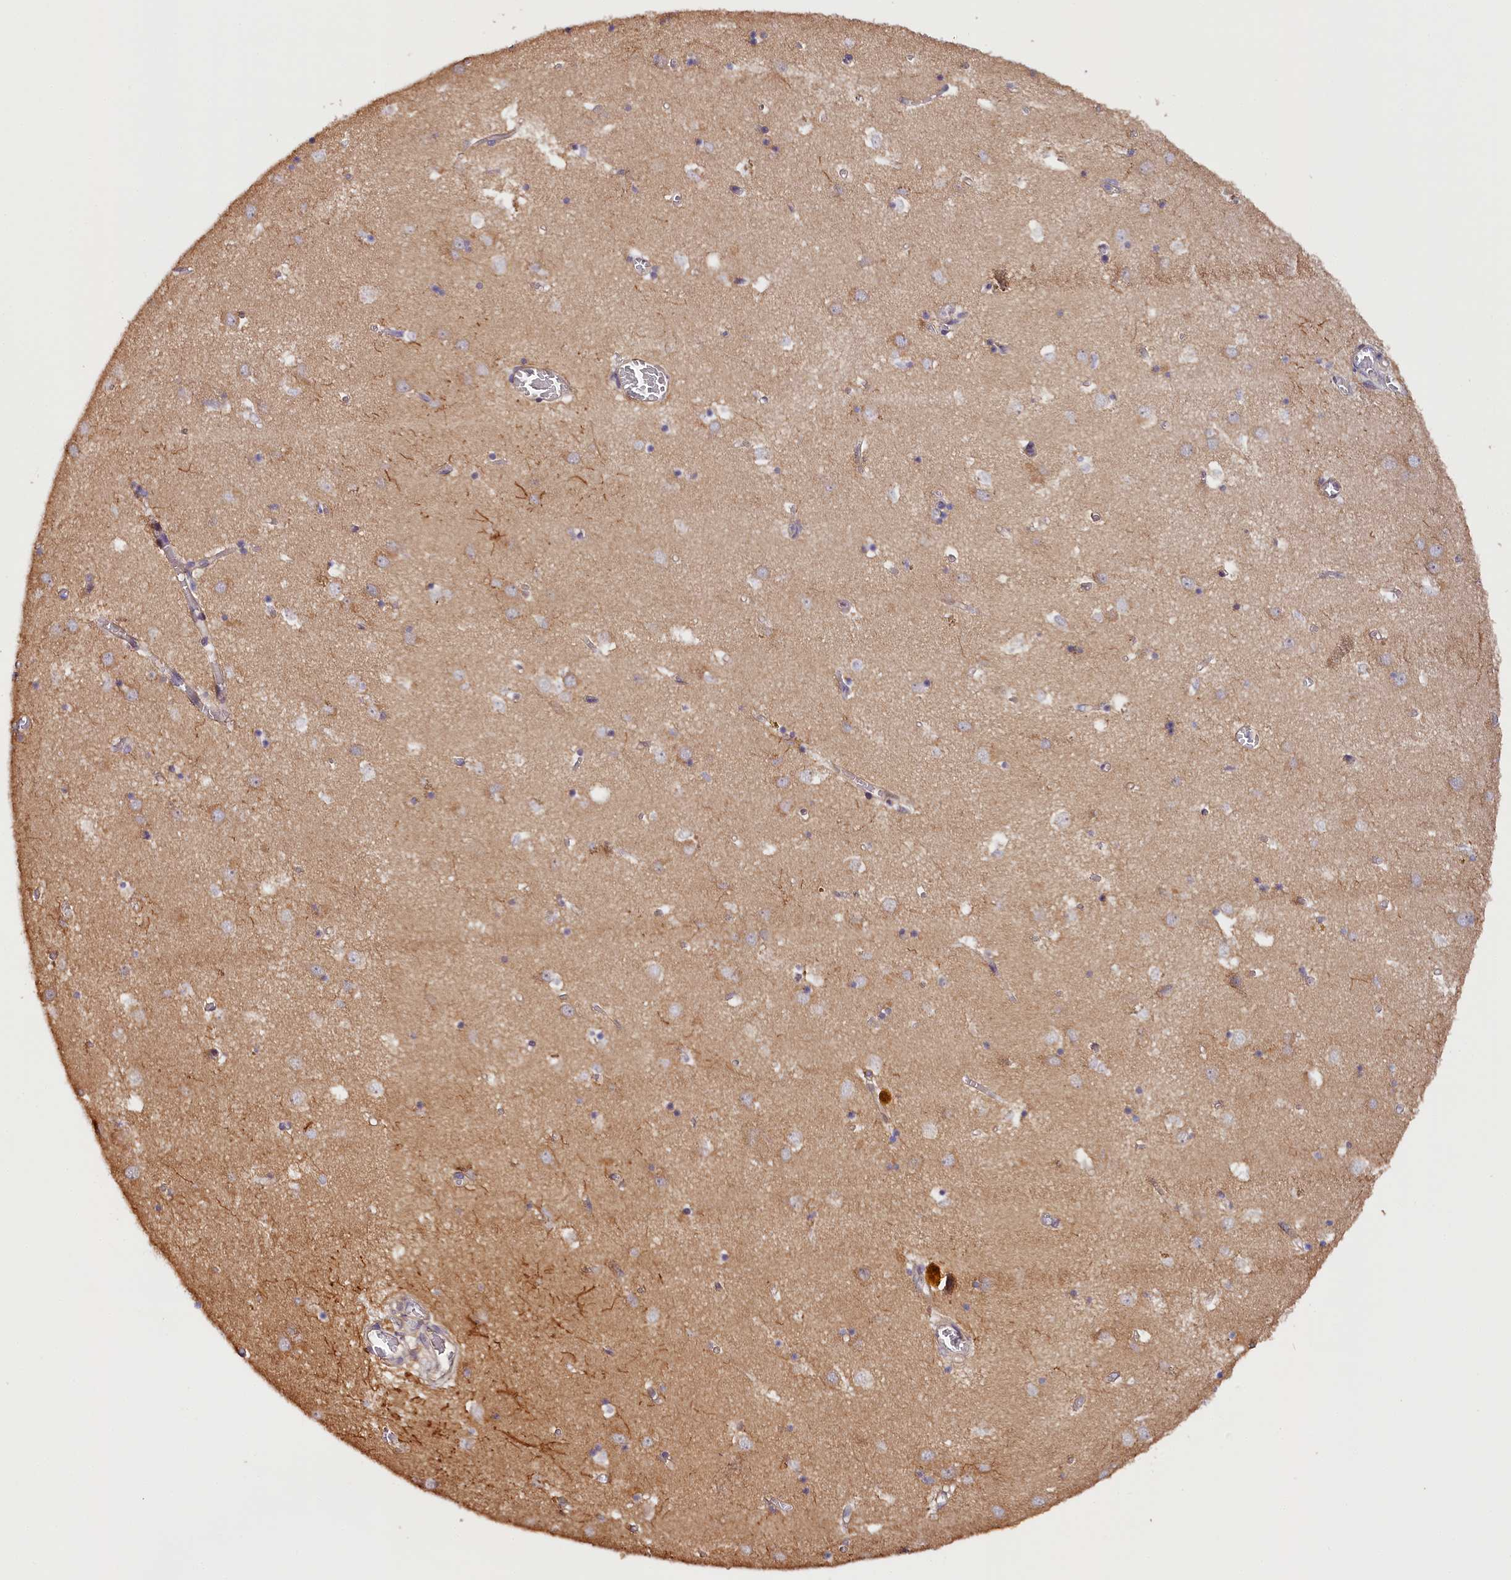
{"staining": {"intensity": "negative", "quantity": "none", "location": "none"}, "tissue": "caudate", "cell_type": "Glial cells", "image_type": "normal", "snomed": [{"axis": "morphology", "description": "Normal tissue, NOS"}, {"axis": "topography", "description": "Lateral ventricle wall"}], "caption": "An immunohistochemistry (IHC) micrograph of unremarkable caudate is shown. There is no staining in glial cells of caudate. (Stains: DAB (3,3'-diaminobenzidine) immunohistochemistry with hematoxylin counter stain, Microscopy: brightfield microscopy at high magnification).", "gene": "KATNB1", "patient": {"sex": "male", "age": 70}}